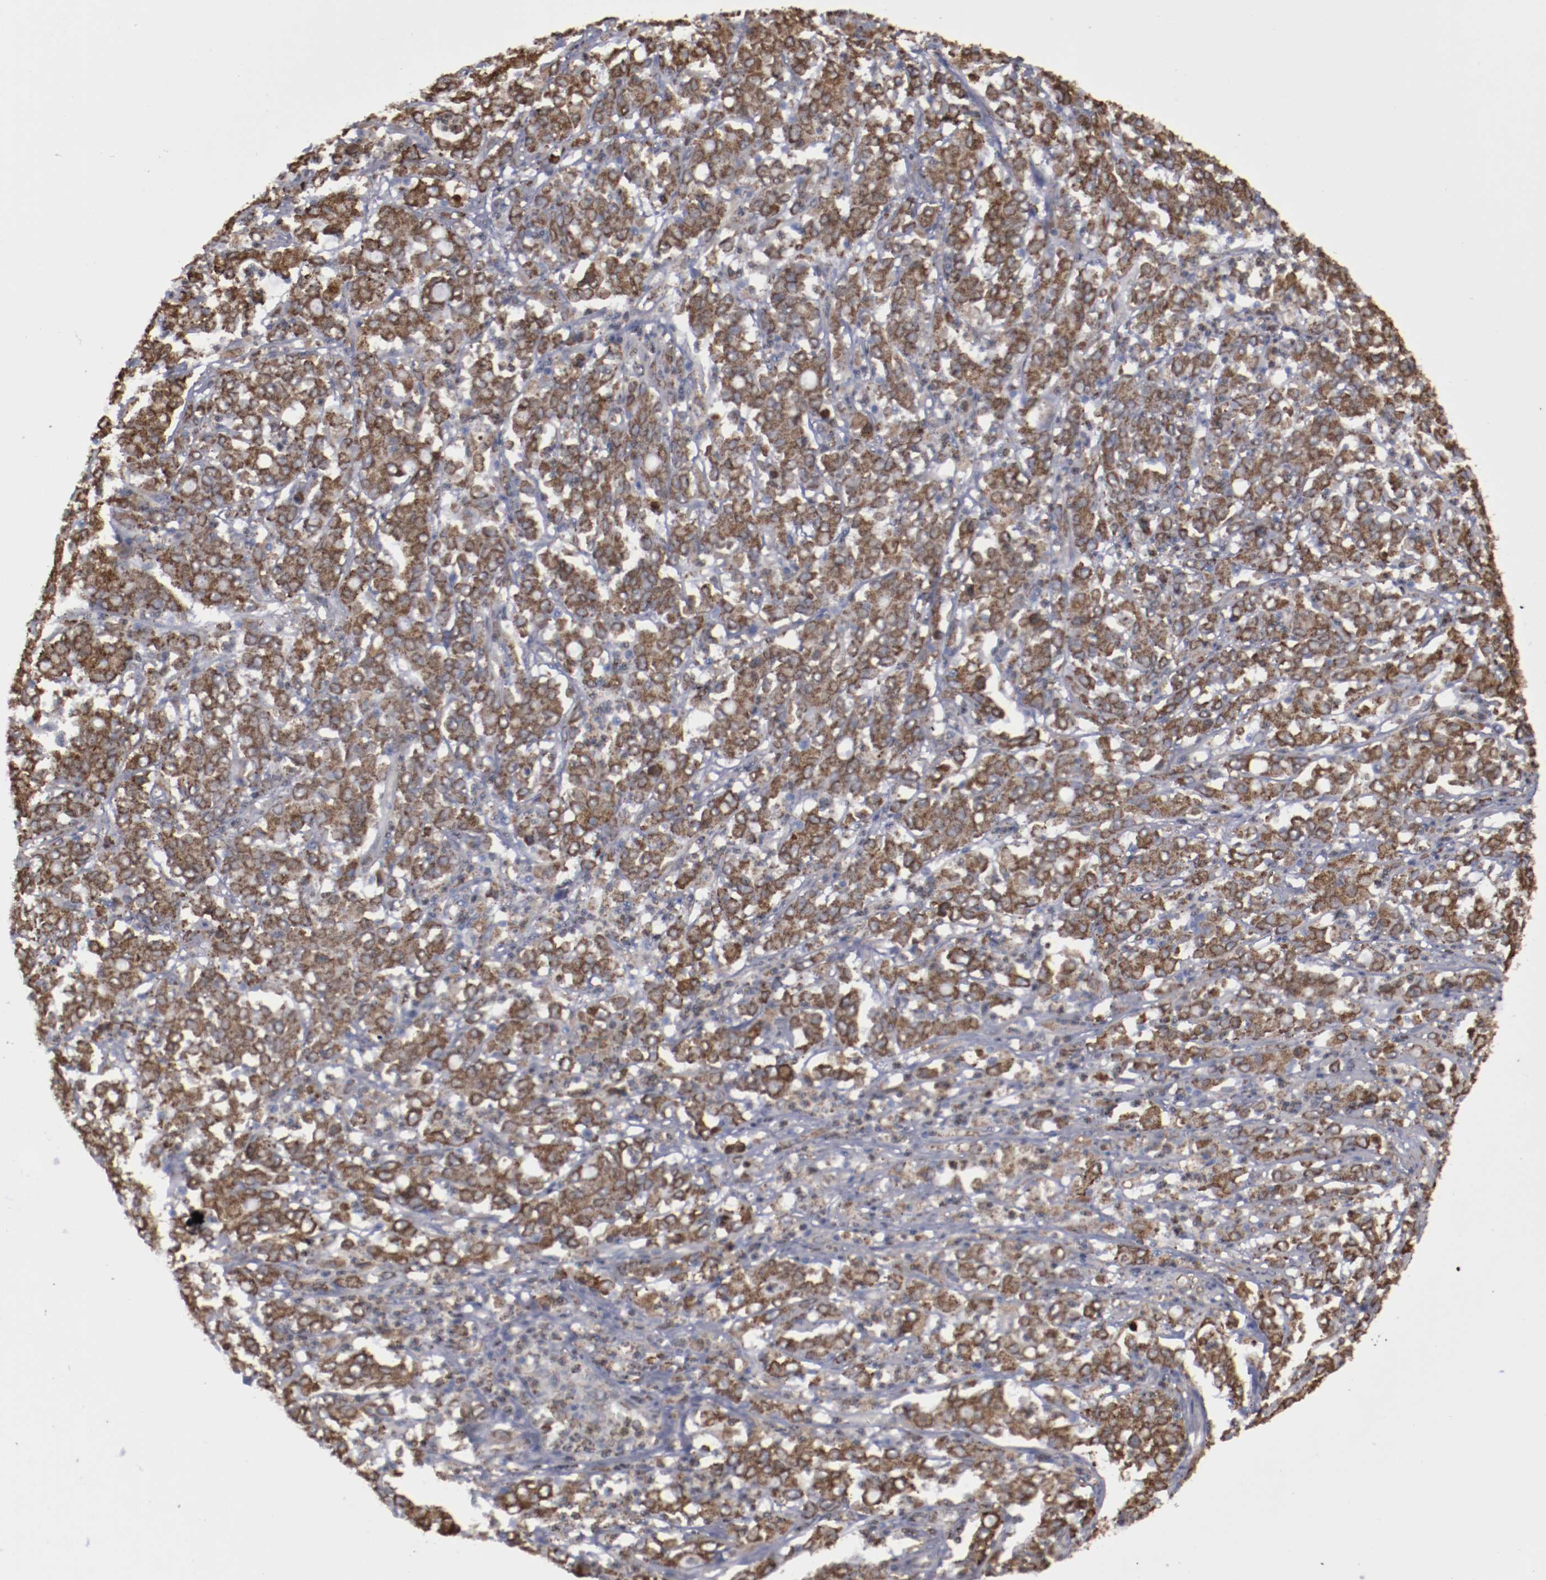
{"staining": {"intensity": "moderate", "quantity": ">75%", "location": "cytoplasmic/membranous"}, "tissue": "stomach cancer", "cell_type": "Tumor cells", "image_type": "cancer", "snomed": [{"axis": "morphology", "description": "Adenocarcinoma, NOS"}, {"axis": "topography", "description": "Stomach, lower"}], "caption": "Immunohistochemistry histopathology image of neoplastic tissue: human stomach cancer (adenocarcinoma) stained using immunohistochemistry (IHC) displays medium levels of moderate protein expression localized specifically in the cytoplasmic/membranous of tumor cells, appearing as a cytoplasmic/membranous brown color.", "gene": "ERLIN2", "patient": {"sex": "female", "age": 71}}